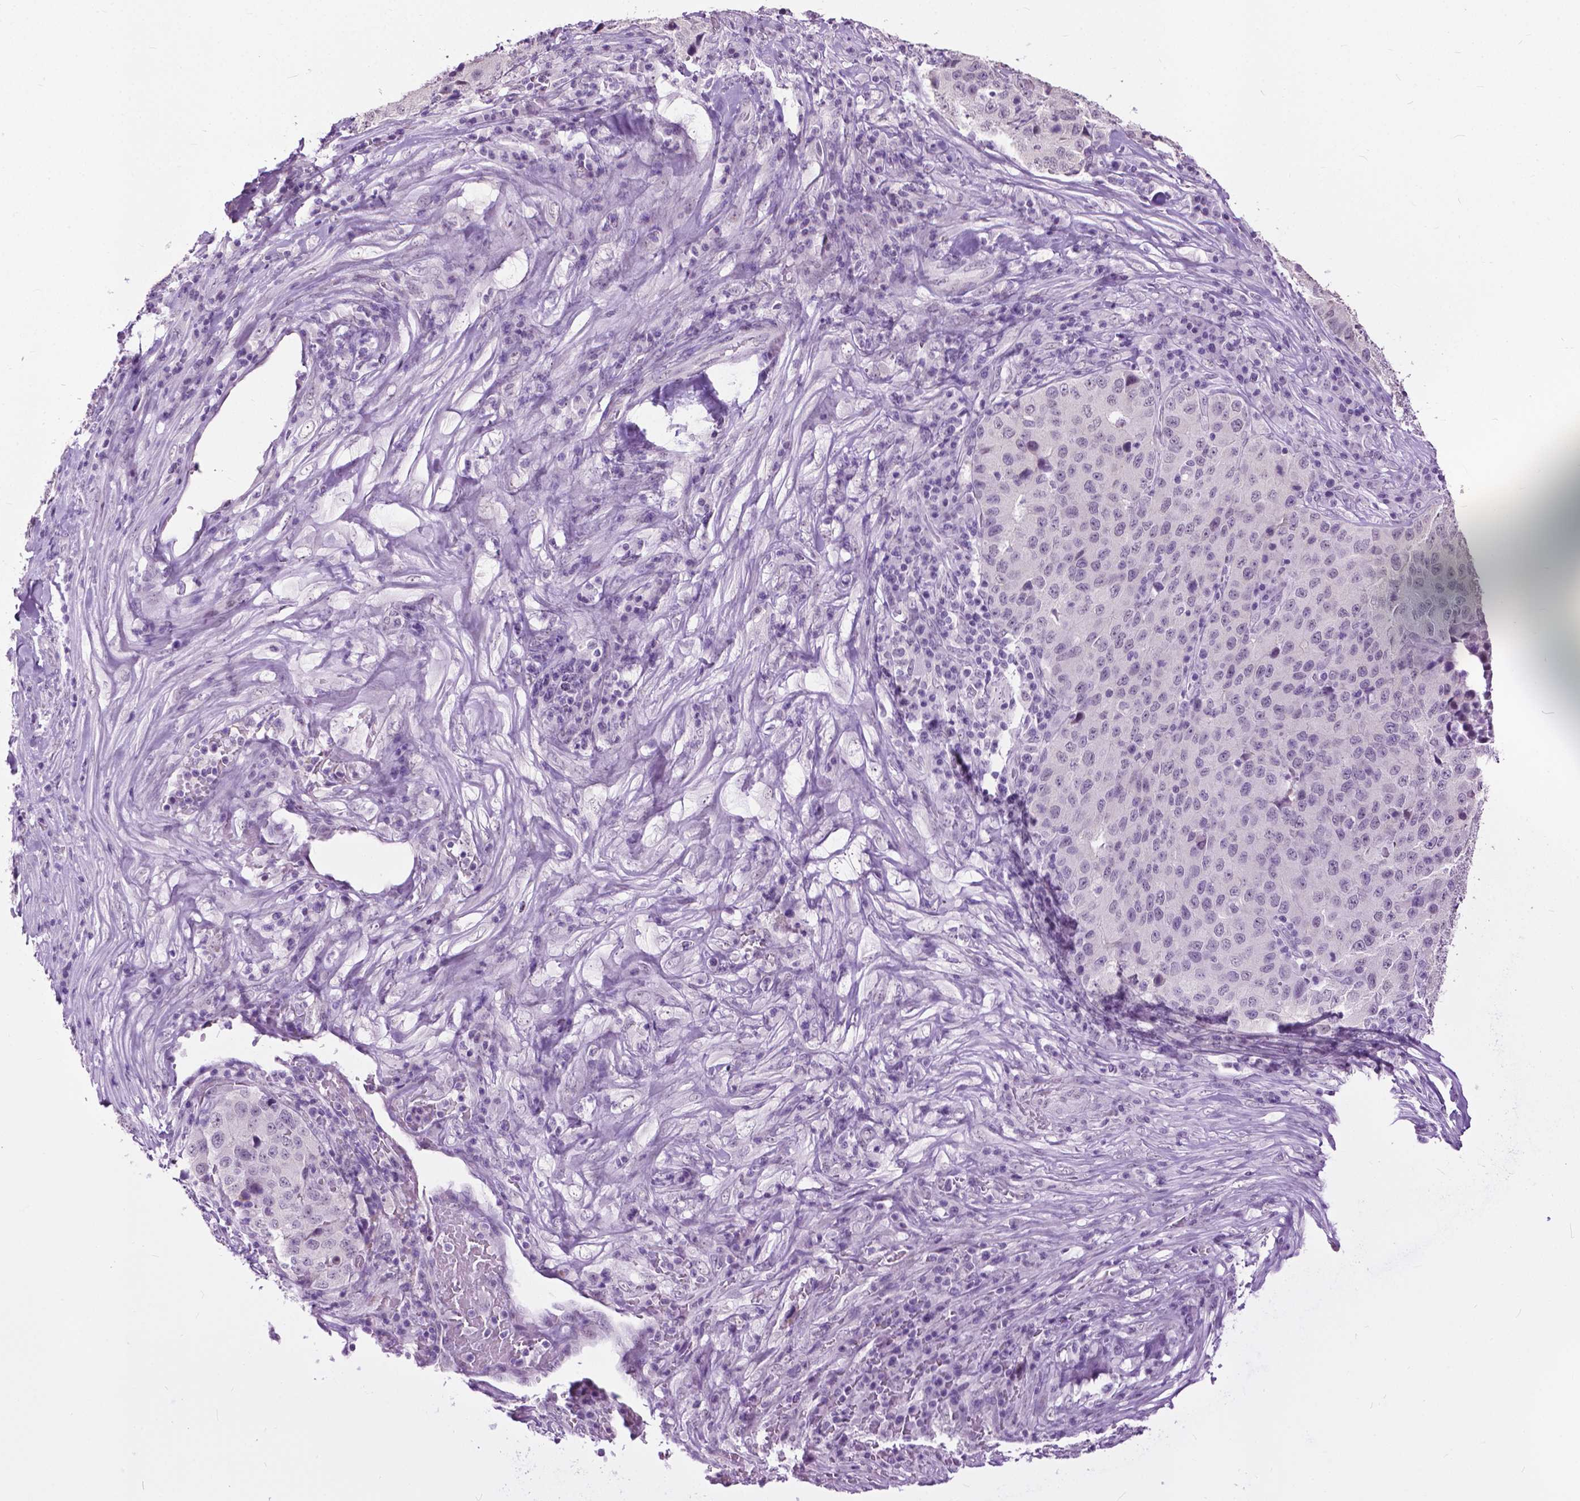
{"staining": {"intensity": "negative", "quantity": "none", "location": "none"}, "tissue": "stomach cancer", "cell_type": "Tumor cells", "image_type": "cancer", "snomed": [{"axis": "morphology", "description": "Adenocarcinoma, NOS"}, {"axis": "topography", "description": "Stomach"}], "caption": "This is an IHC micrograph of human stomach cancer (adenocarcinoma). There is no expression in tumor cells.", "gene": "GPR37L1", "patient": {"sex": "male", "age": 71}}